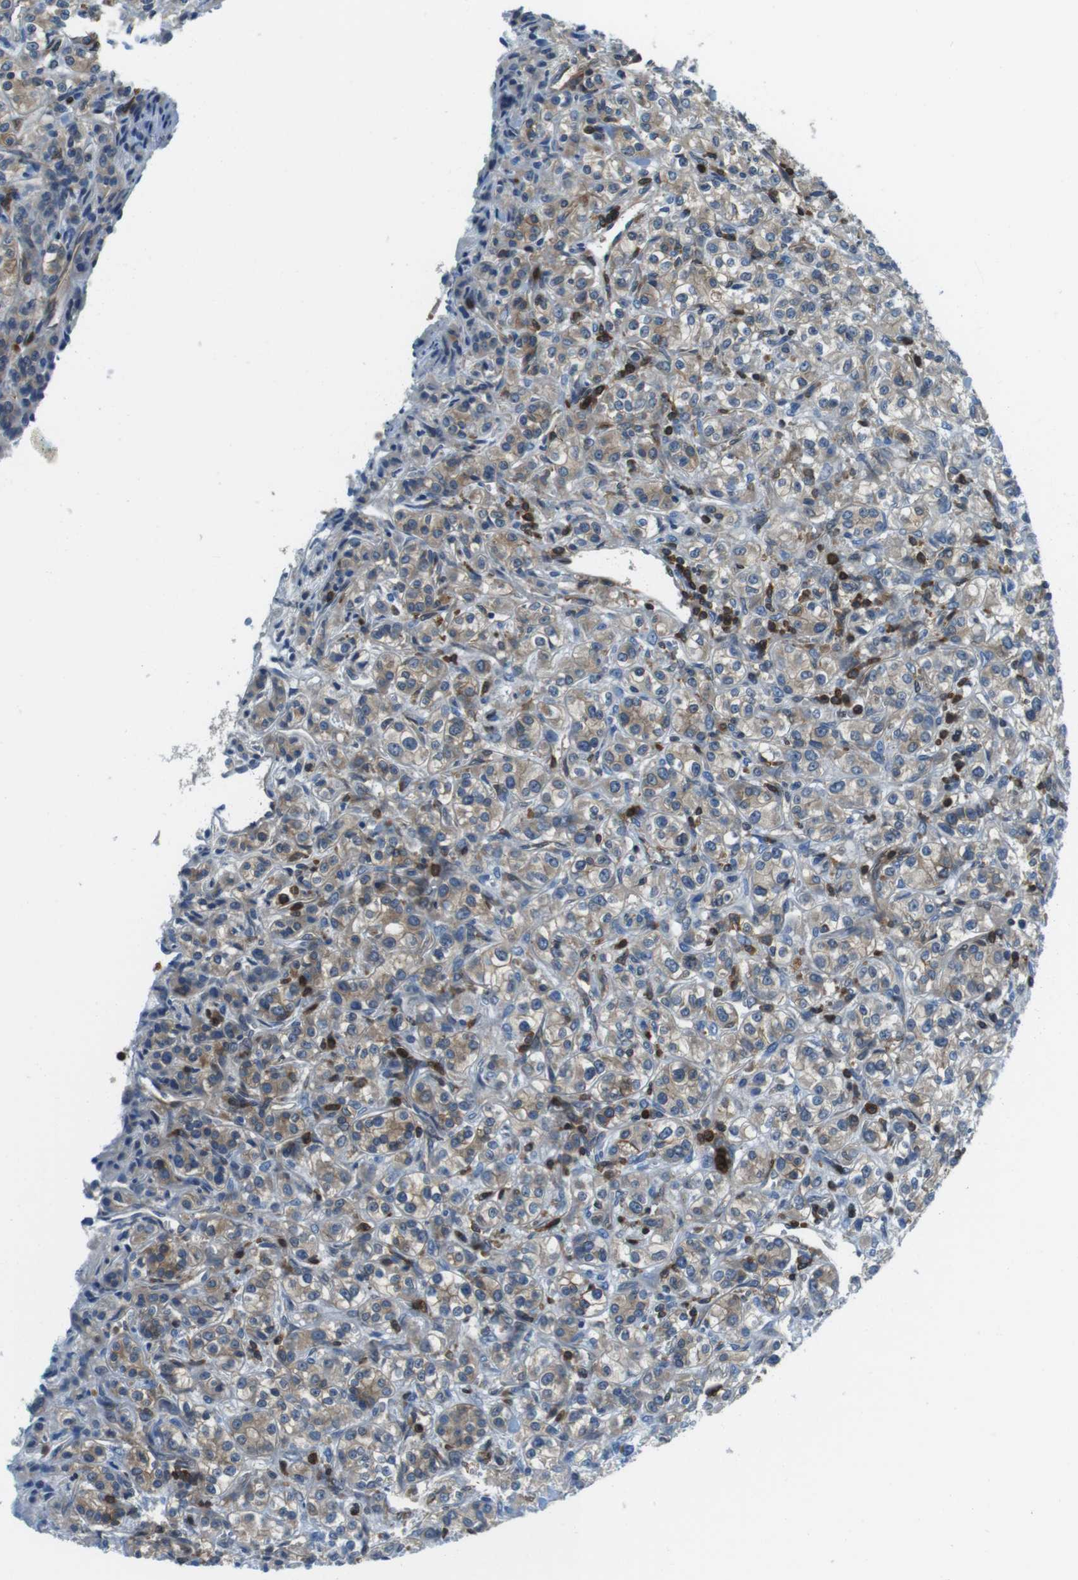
{"staining": {"intensity": "weak", "quantity": ">75%", "location": "cytoplasmic/membranous"}, "tissue": "renal cancer", "cell_type": "Tumor cells", "image_type": "cancer", "snomed": [{"axis": "morphology", "description": "Adenocarcinoma, NOS"}, {"axis": "topography", "description": "Kidney"}], "caption": "Immunohistochemical staining of adenocarcinoma (renal) shows low levels of weak cytoplasmic/membranous protein positivity in about >75% of tumor cells.", "gene": "TES", "patient": {"sex": "male", "age": 77}}